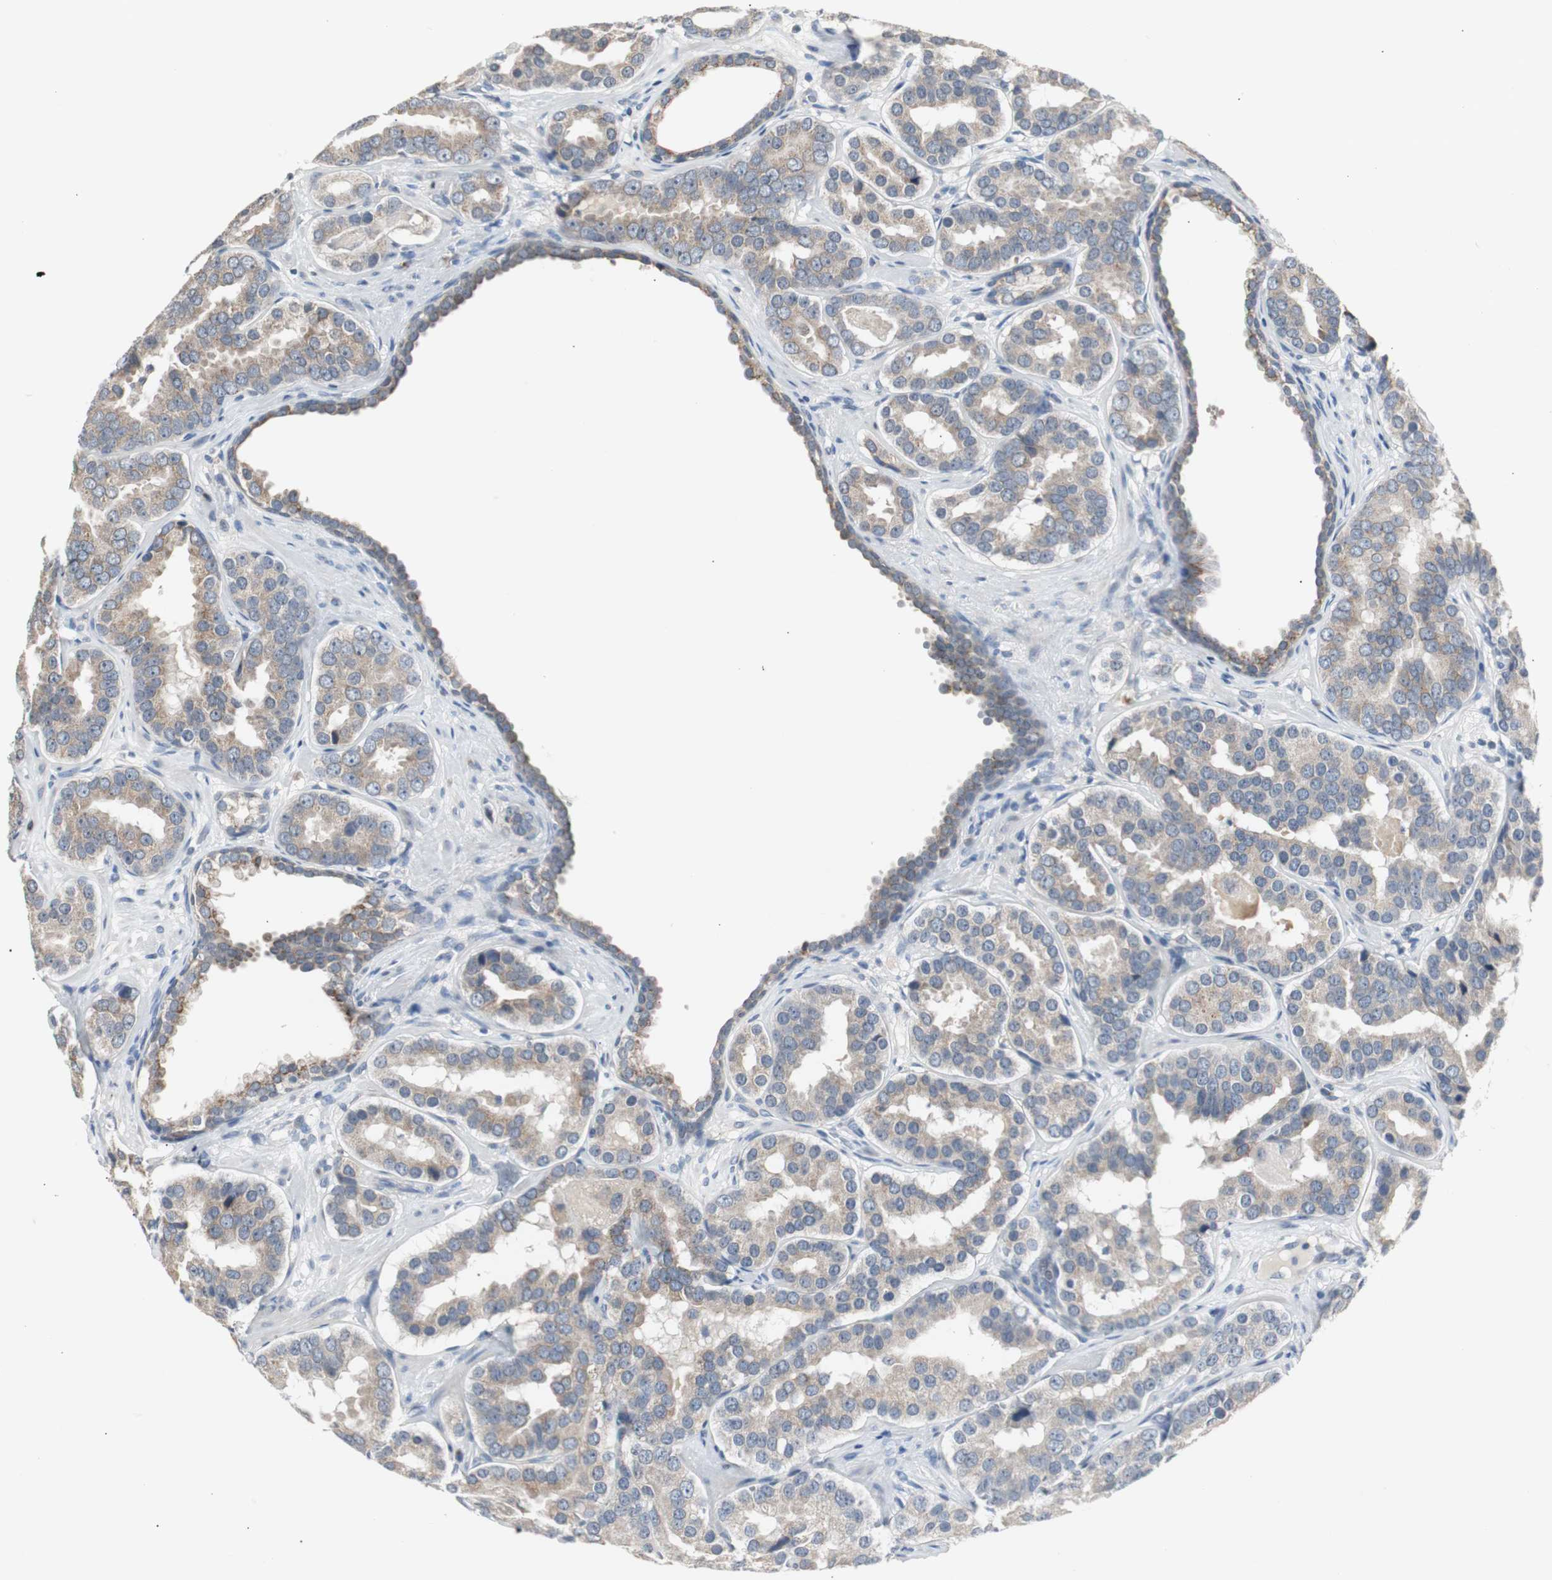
{"staining": {"intensity": "moderate", "quantity": ">75%", "location": "cytoplasmic/membranous"}, "tissue": "prostate cancer", "cell_type": "Tumor cells", "image_type": "cancer", "snomed": [{"axis": "morphology", "description": "Adenocarcinoma, Low grade"}, {"axis": "topography", "description": "Prostate"}], "caption": "Human prostate adenocarcinoma (low-grade) stained with a protein marker reveals moderate staining in tumor cells.", "gene": "SOX30", "patient": {"sex": "male", "age": 59}}